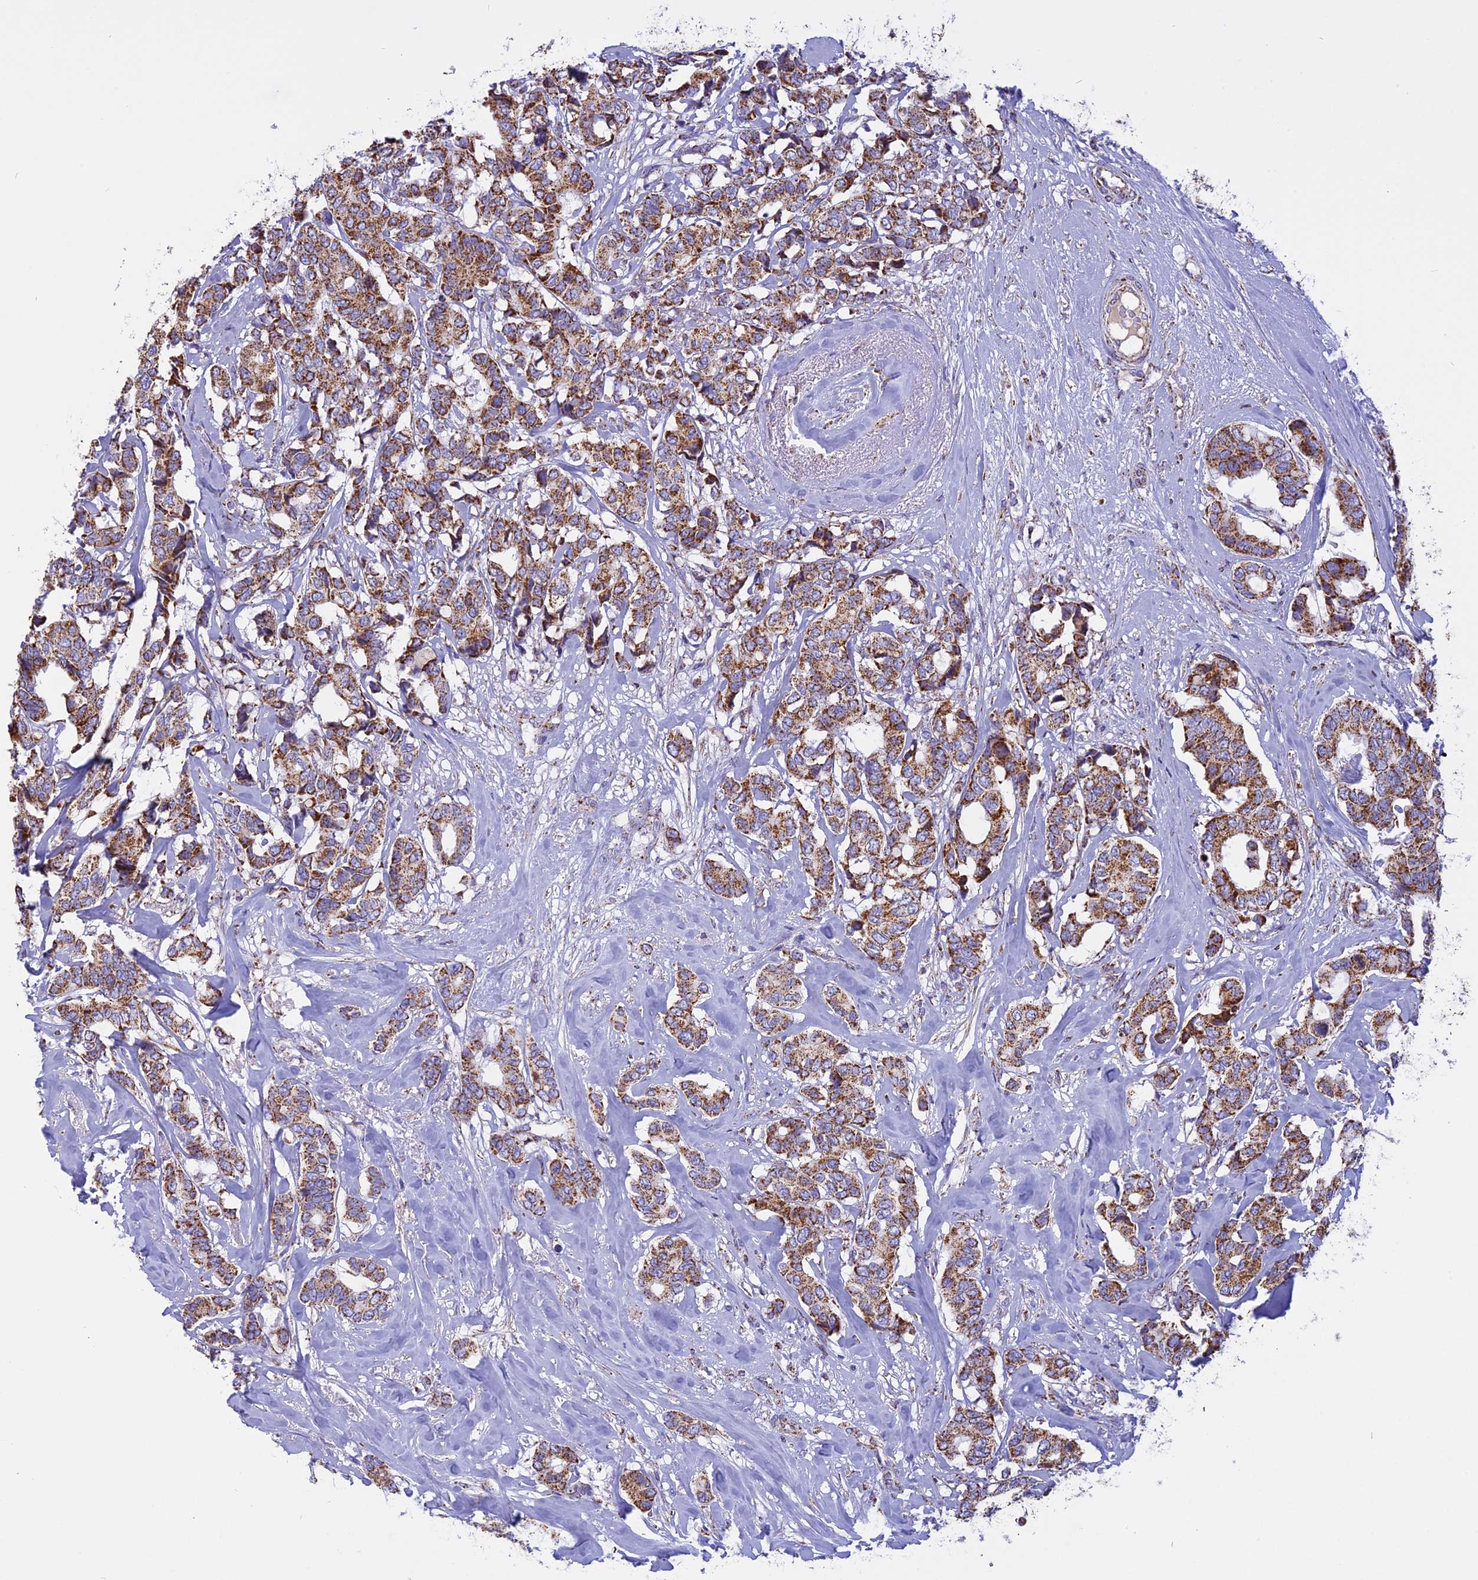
{"staining": {"intensity": "moderate", "quantity": ">75%", "location": "cytoplasmic/membranous"}, "tissue": "breast cancer", "cell_type": "Tumor cells", "image_type": "cancer", "snomed": [{"axis": "morphology", "description": "Duct carcinoma"}, {"axis": "topography", "description": "Breast"}], "caption": "Protein staining of intraductal carcinoma (breast) tissue demonstrates moderate cytoplasmic/membranous staining in about >75% of tumor cells.", "gene": "KCNG1", "patient": {"sex": "female", "age": 87}}